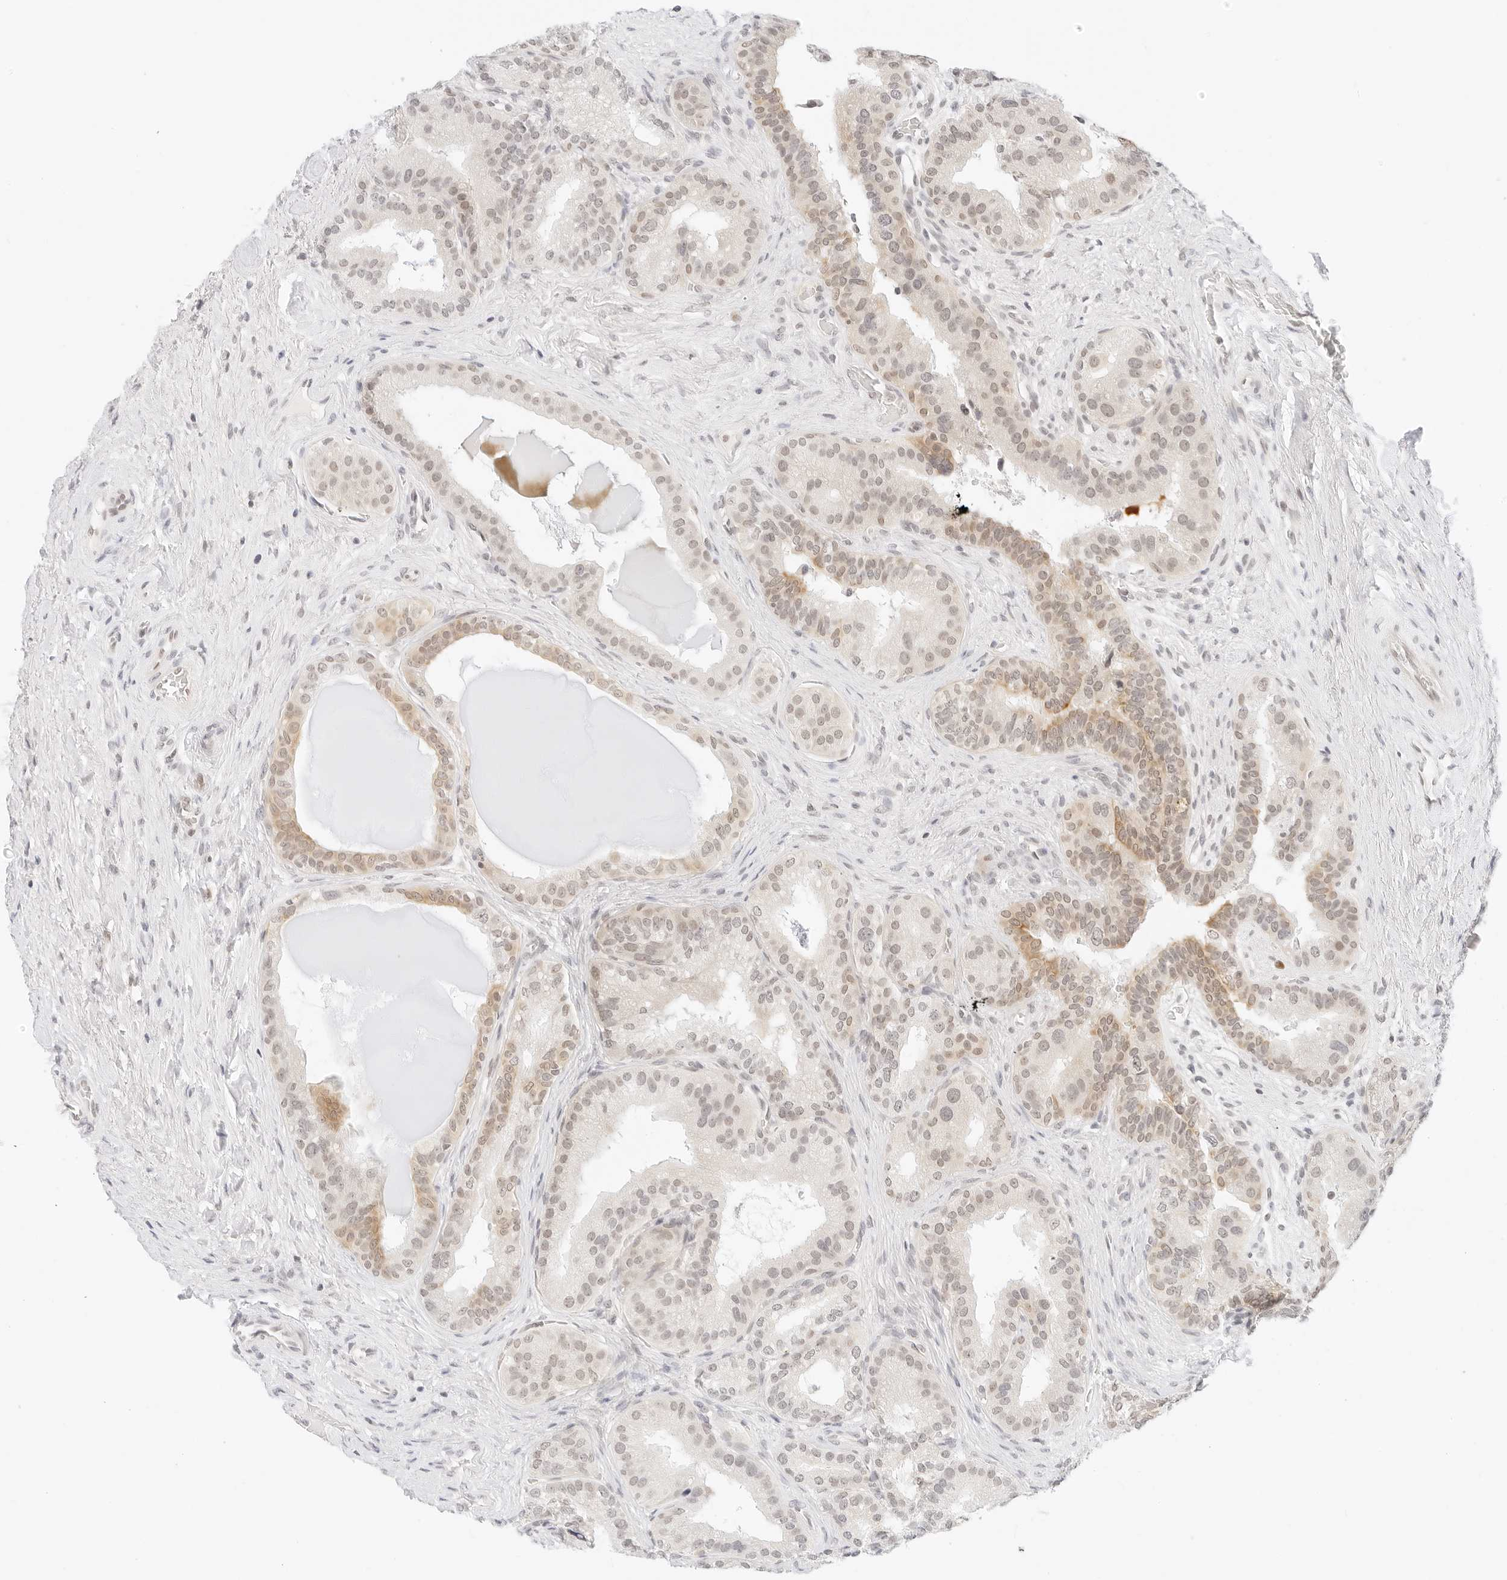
{"staining": {"intensity": "moderate", "quantity": "<25%", "location": "cytoplasmic/membranous,nuclear"}, "tissue": "prostate cancer", "cell_type": "Tumor cells", "image_type": "cancer", "snomed": [{"axis": "morphology", "description": "Adenocarcinoma, High grade"}, {"axis": "topography", "description": "Prostate"}], "caption": "Immunohistochemistry staining of prostate high-grade adenocarcinoma, which exhibits low levels of moderate cytoplasmic/membranous and nuclear expression in about <25% of tumor cells indicating moderate cytoplasmic/membranous and nuclear protein expression. The staining was performed using DAB (3,3'-diaminobenzidine) (brown) for protein detection and nuclei were counterstained in hematoxylin (blue).", "gene": "POLR3C", "patient": {"sex": "male", "age": 56}}